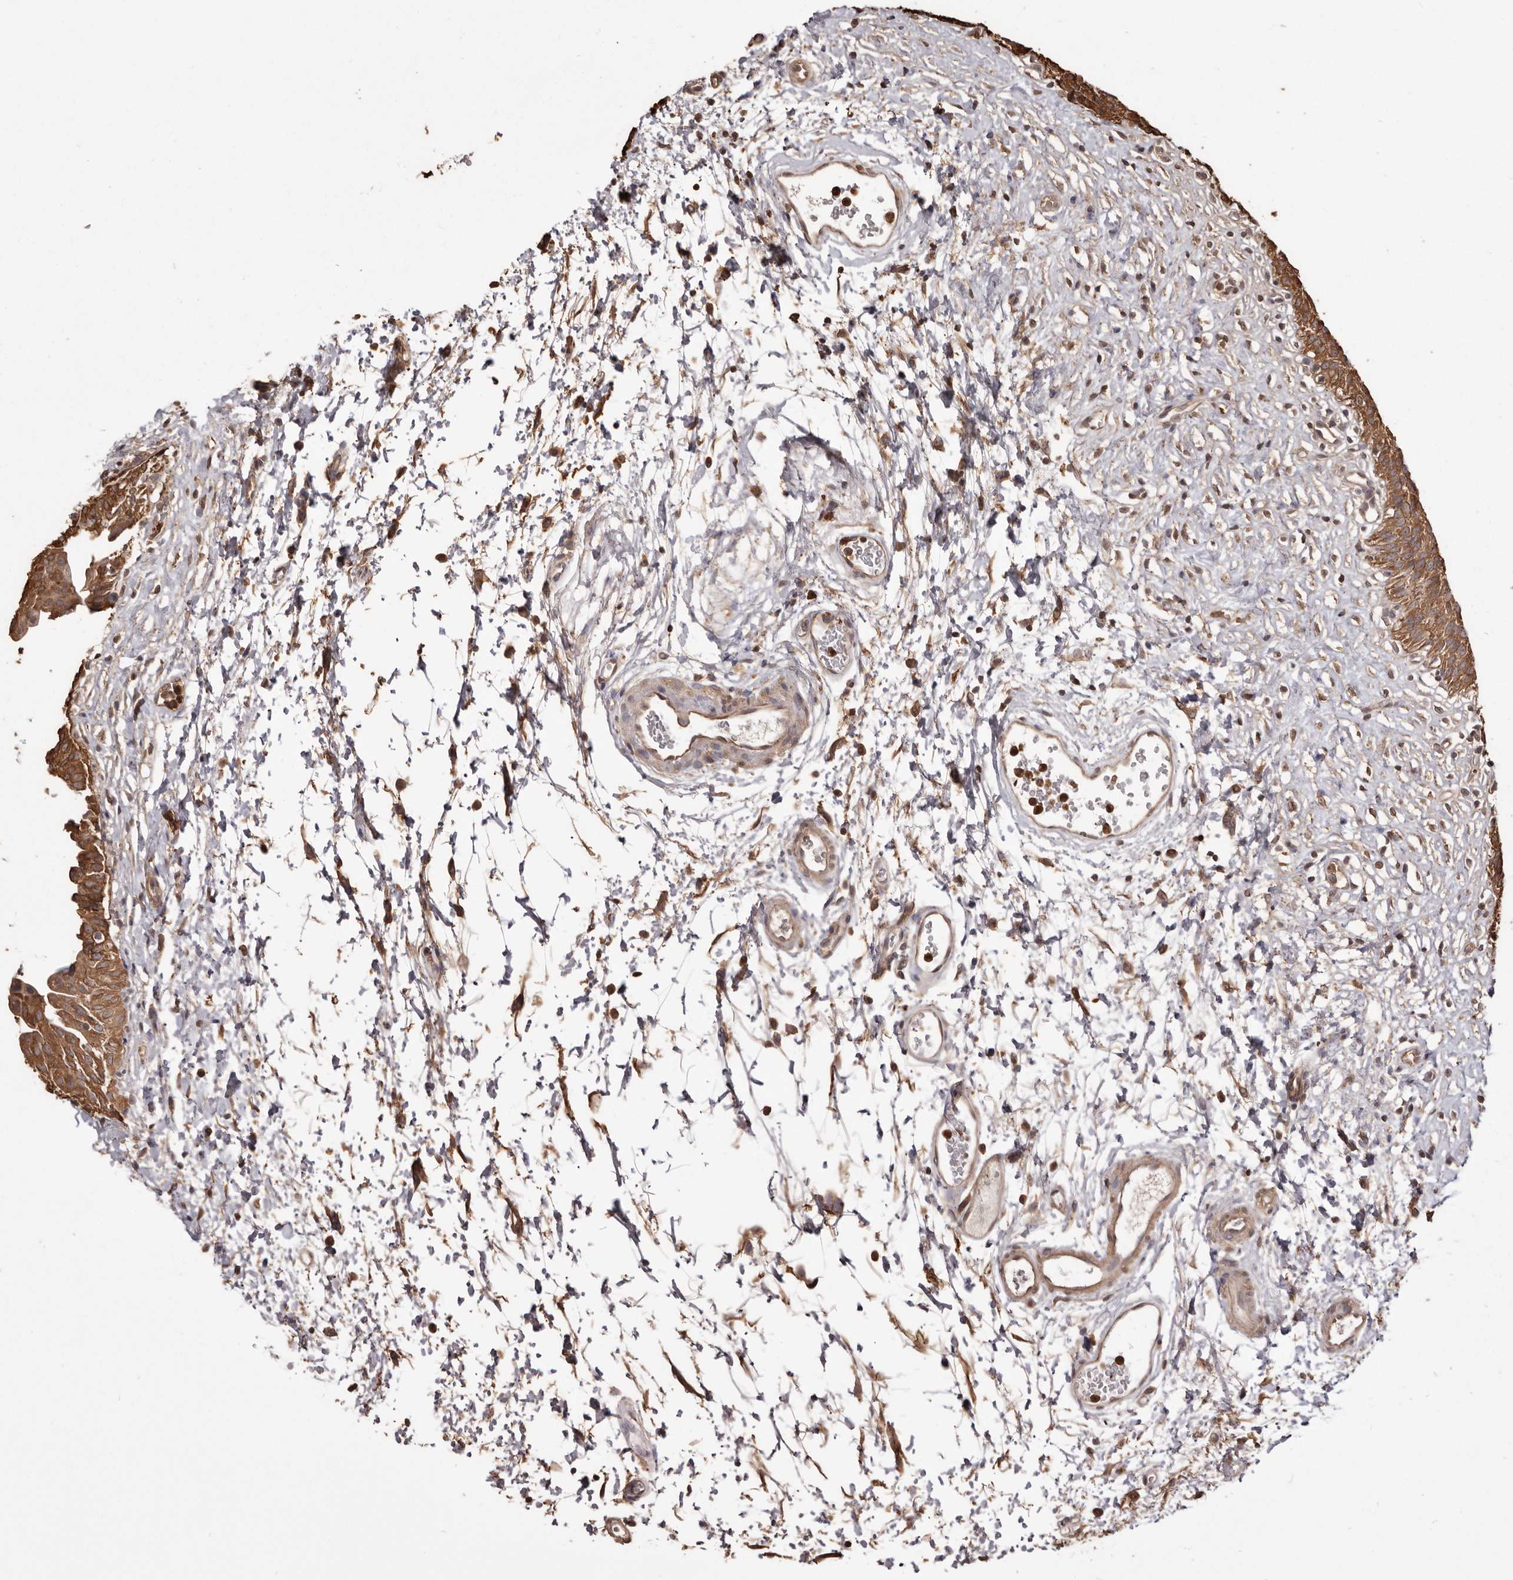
{"staining": {"intensity": "moderate", "quantity": ">75%", "location": "cytoplasmic/membranous"}, "tissue": "urinary bladder", "cell_type": "Urothelial cells", "image_type": "normal", "snomed": [{"axis": "morphology", "description": "Normal tissue, NOS"}, {"axis": "topography", "description": "Urinary bladder"}], "caption": "Brown immunohistochemical staining in normal urinary bladder displays moderate cytoplasmic/membranous expression in approximately >75% of urothelial cells.", "gene": "PKM", "patient": {"sex": "male", "age": 51}}